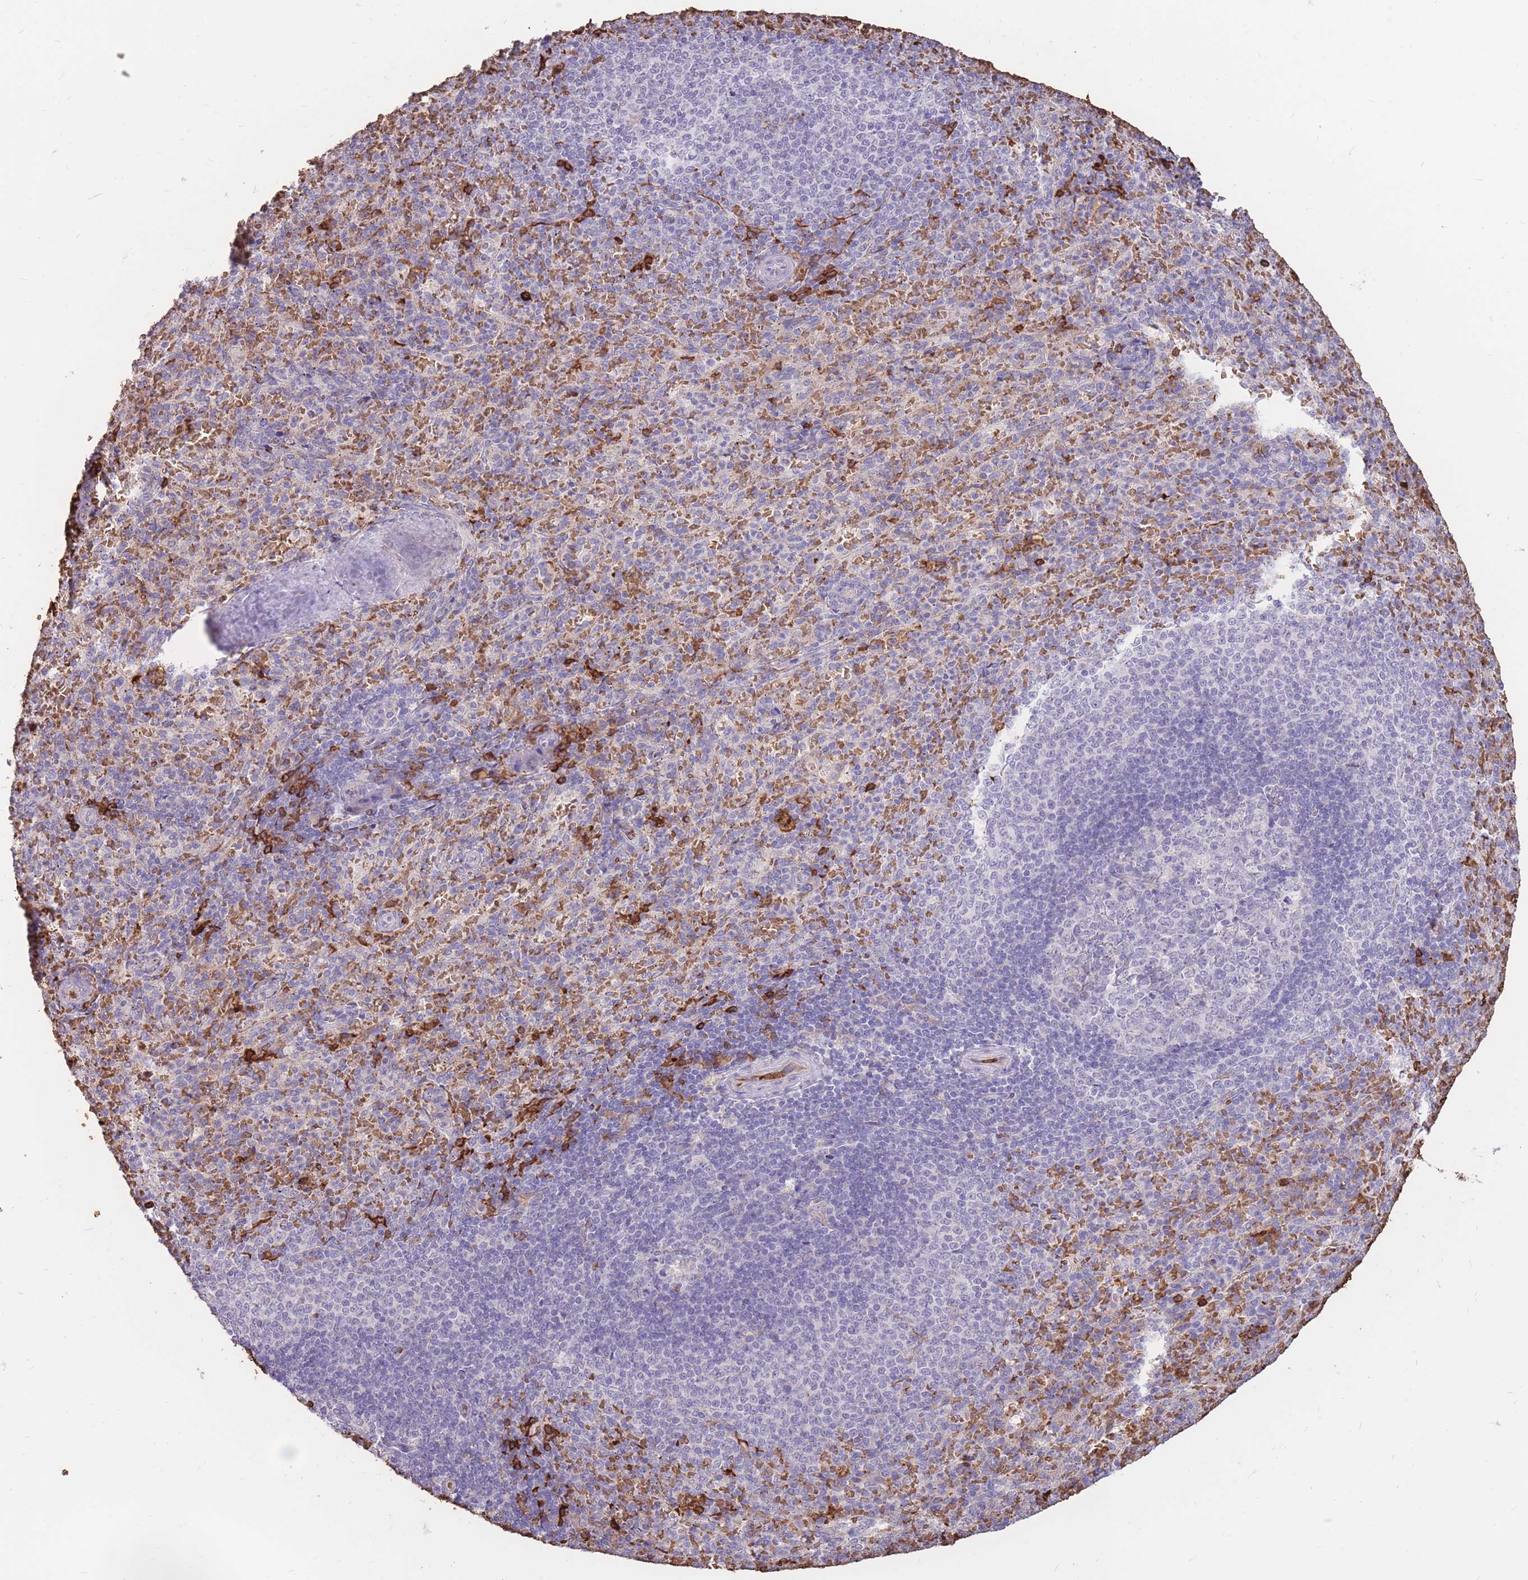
{"staining": {"intensity": "strong", "quantity": "25%-75%", "location": "cytoplasmic/membranous"}, "tissue": "spleen", "cell_type": "Cells in red pulp", "image_type": "normal", "snomed": [{"axis": "morphology", "description": "Normal tissue, NOS"}, {"axis": "topography", "description": "Spleen"}], "caption": "Spleen stained for a protein (brown) demonstrates strong cytoplasmic/membranous positive positivity in approximately 25%-75% of cells in red pulp.", "gene": "ATP10D", "patient": {"sex": "female", "age": 21}}